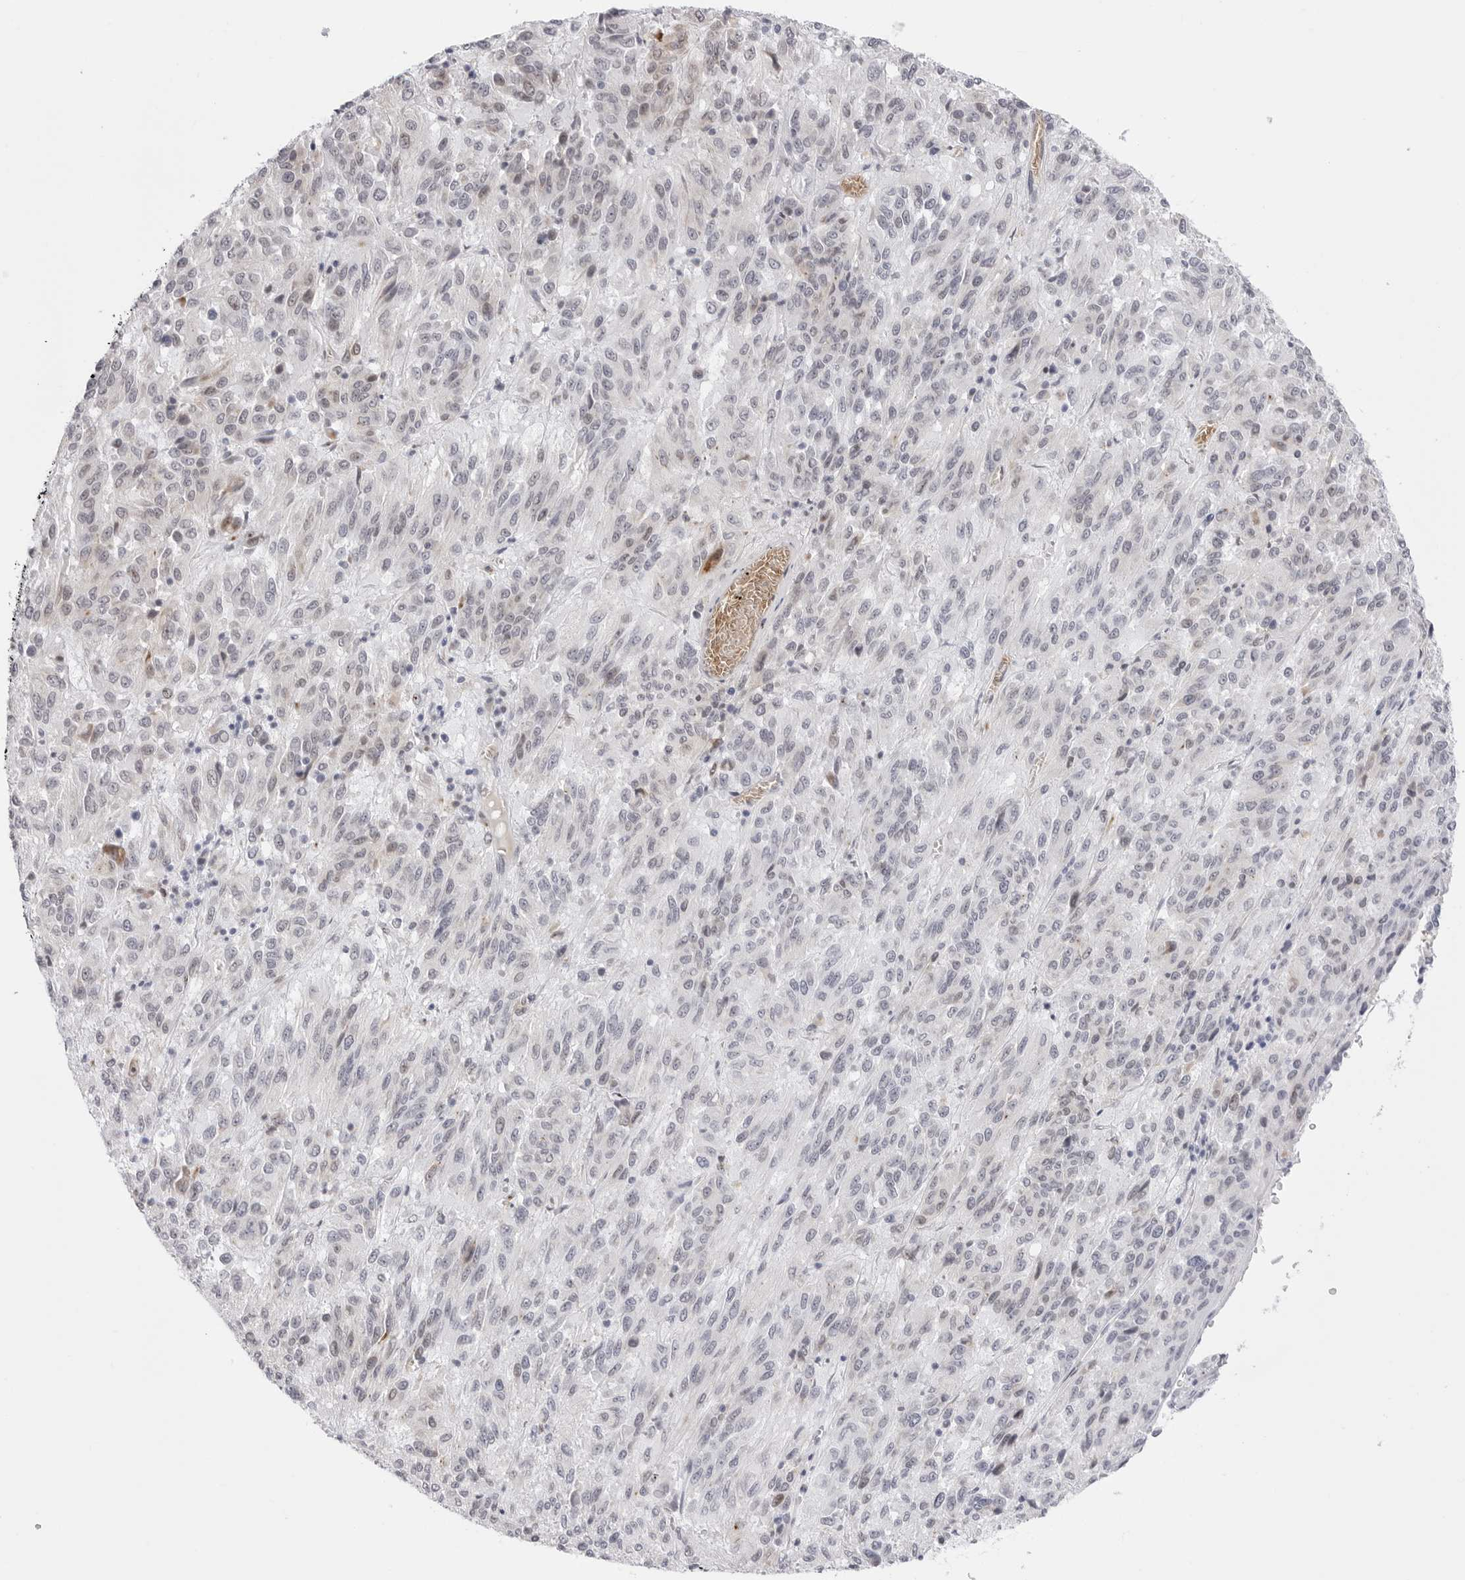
{"staining": {"intensity": "weak", "quantity": "<25%", "location": "cytoplasmic/membranous"}, "tissue": "melanoma", "cell_type": "Tumor cells", "image_type": "cancer", "snomed": [{"axis": "morphology", "description": "Malignant melanoma, Metastatic site"}, {"axis": "topography", "description": "Lung"}], "caption": "Immunohistochemical staining of malignant melanoma (metastatic site) displays no significant staining in tumor cells.", "gene": "TSSK1B", "patient": {"sex": "male", "age": 64}}